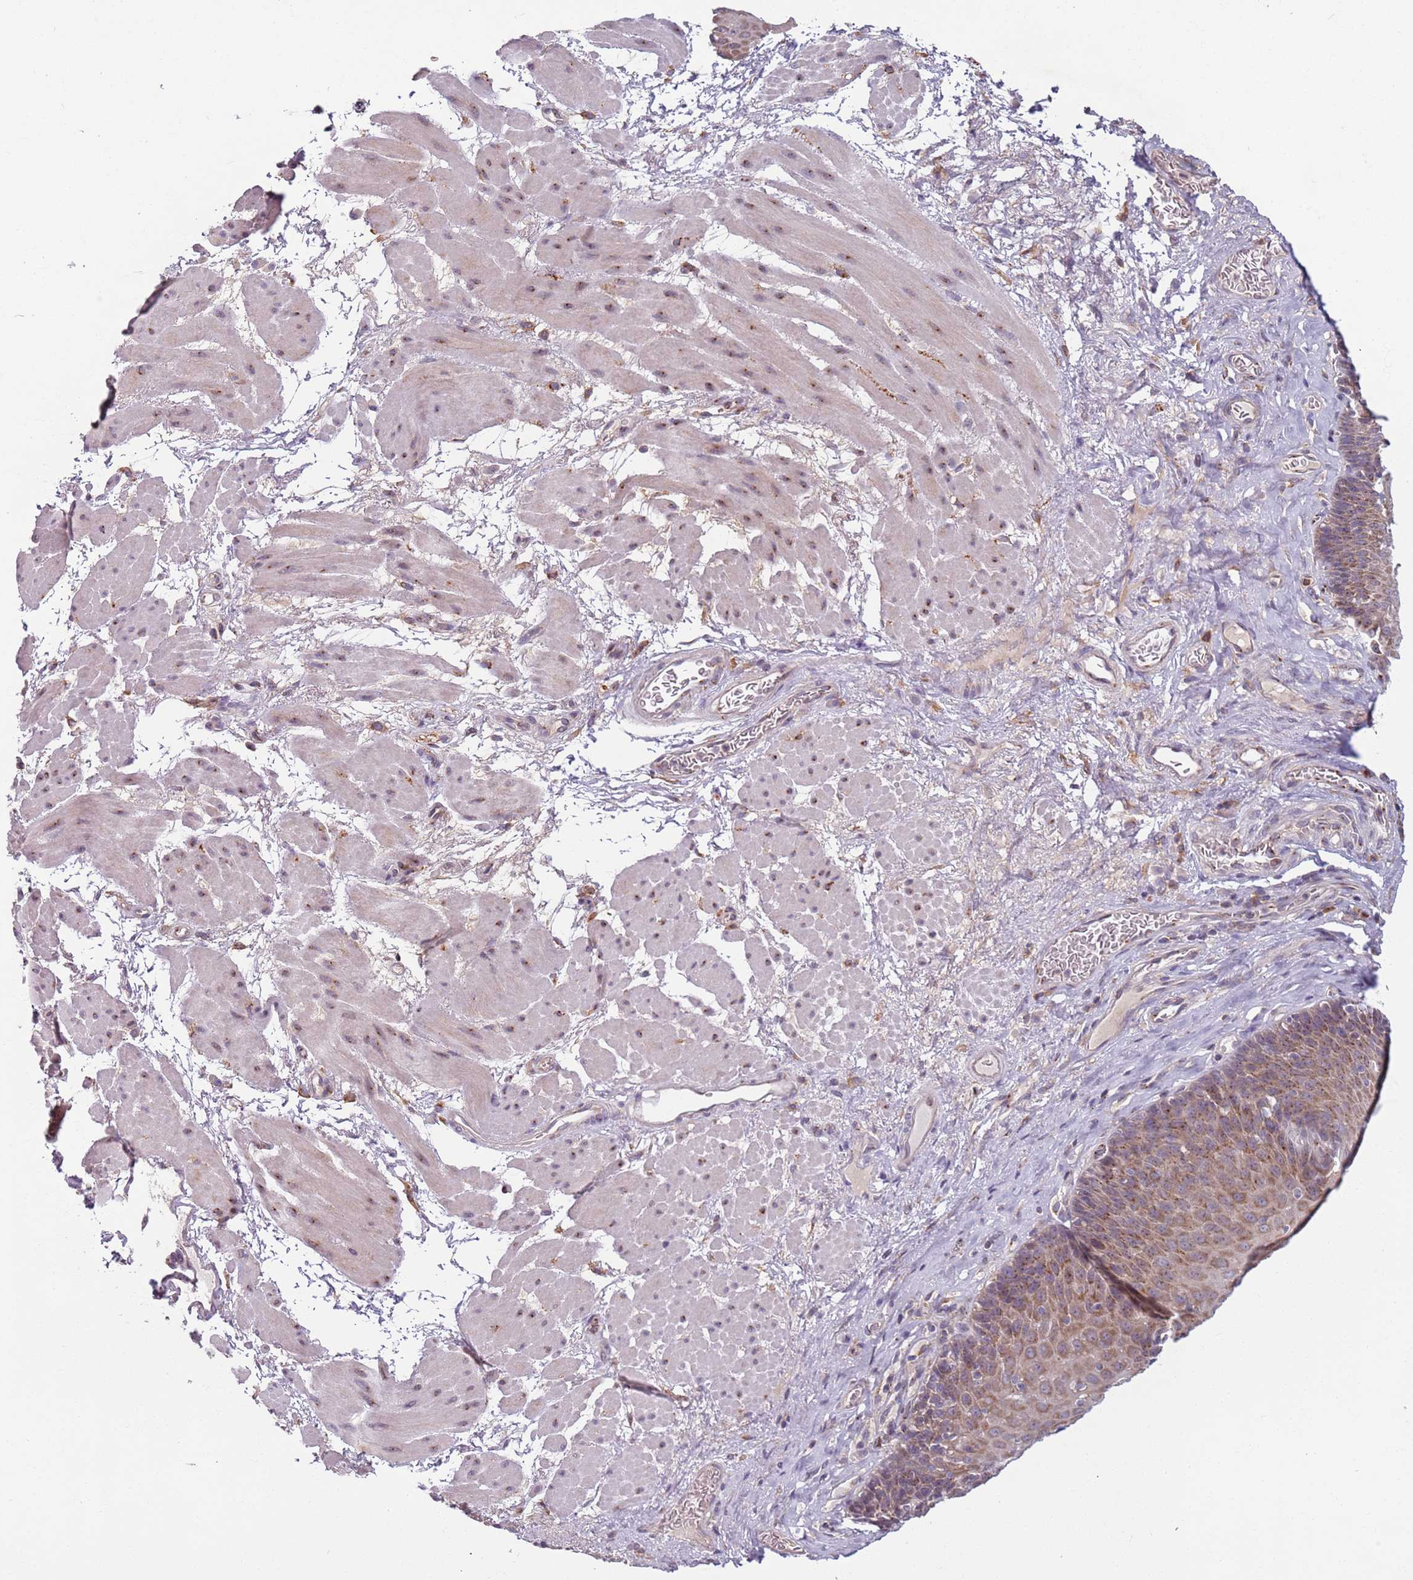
{"staining": {"intensity": "moderate", "quantity": "25%-75%", "location": "cytoplasmic/membranous"}, "tissue": "esophagus", "cell_type": "Squamous epithelial cells", "image_type": "normal", "snomed": [{"axis": "morphology", "description": "Normal tissue, NOS"}, {"axis": "topography", "description": "Esophagus"}], "caption": "Esophagus stained with a brown dye displays moderate cytoplasmic/membranous positive expression in about 25%-75% of squamous epithelial cells.", "gene": "AKTIP", "patient": {"sex": "male", "age": 60}}